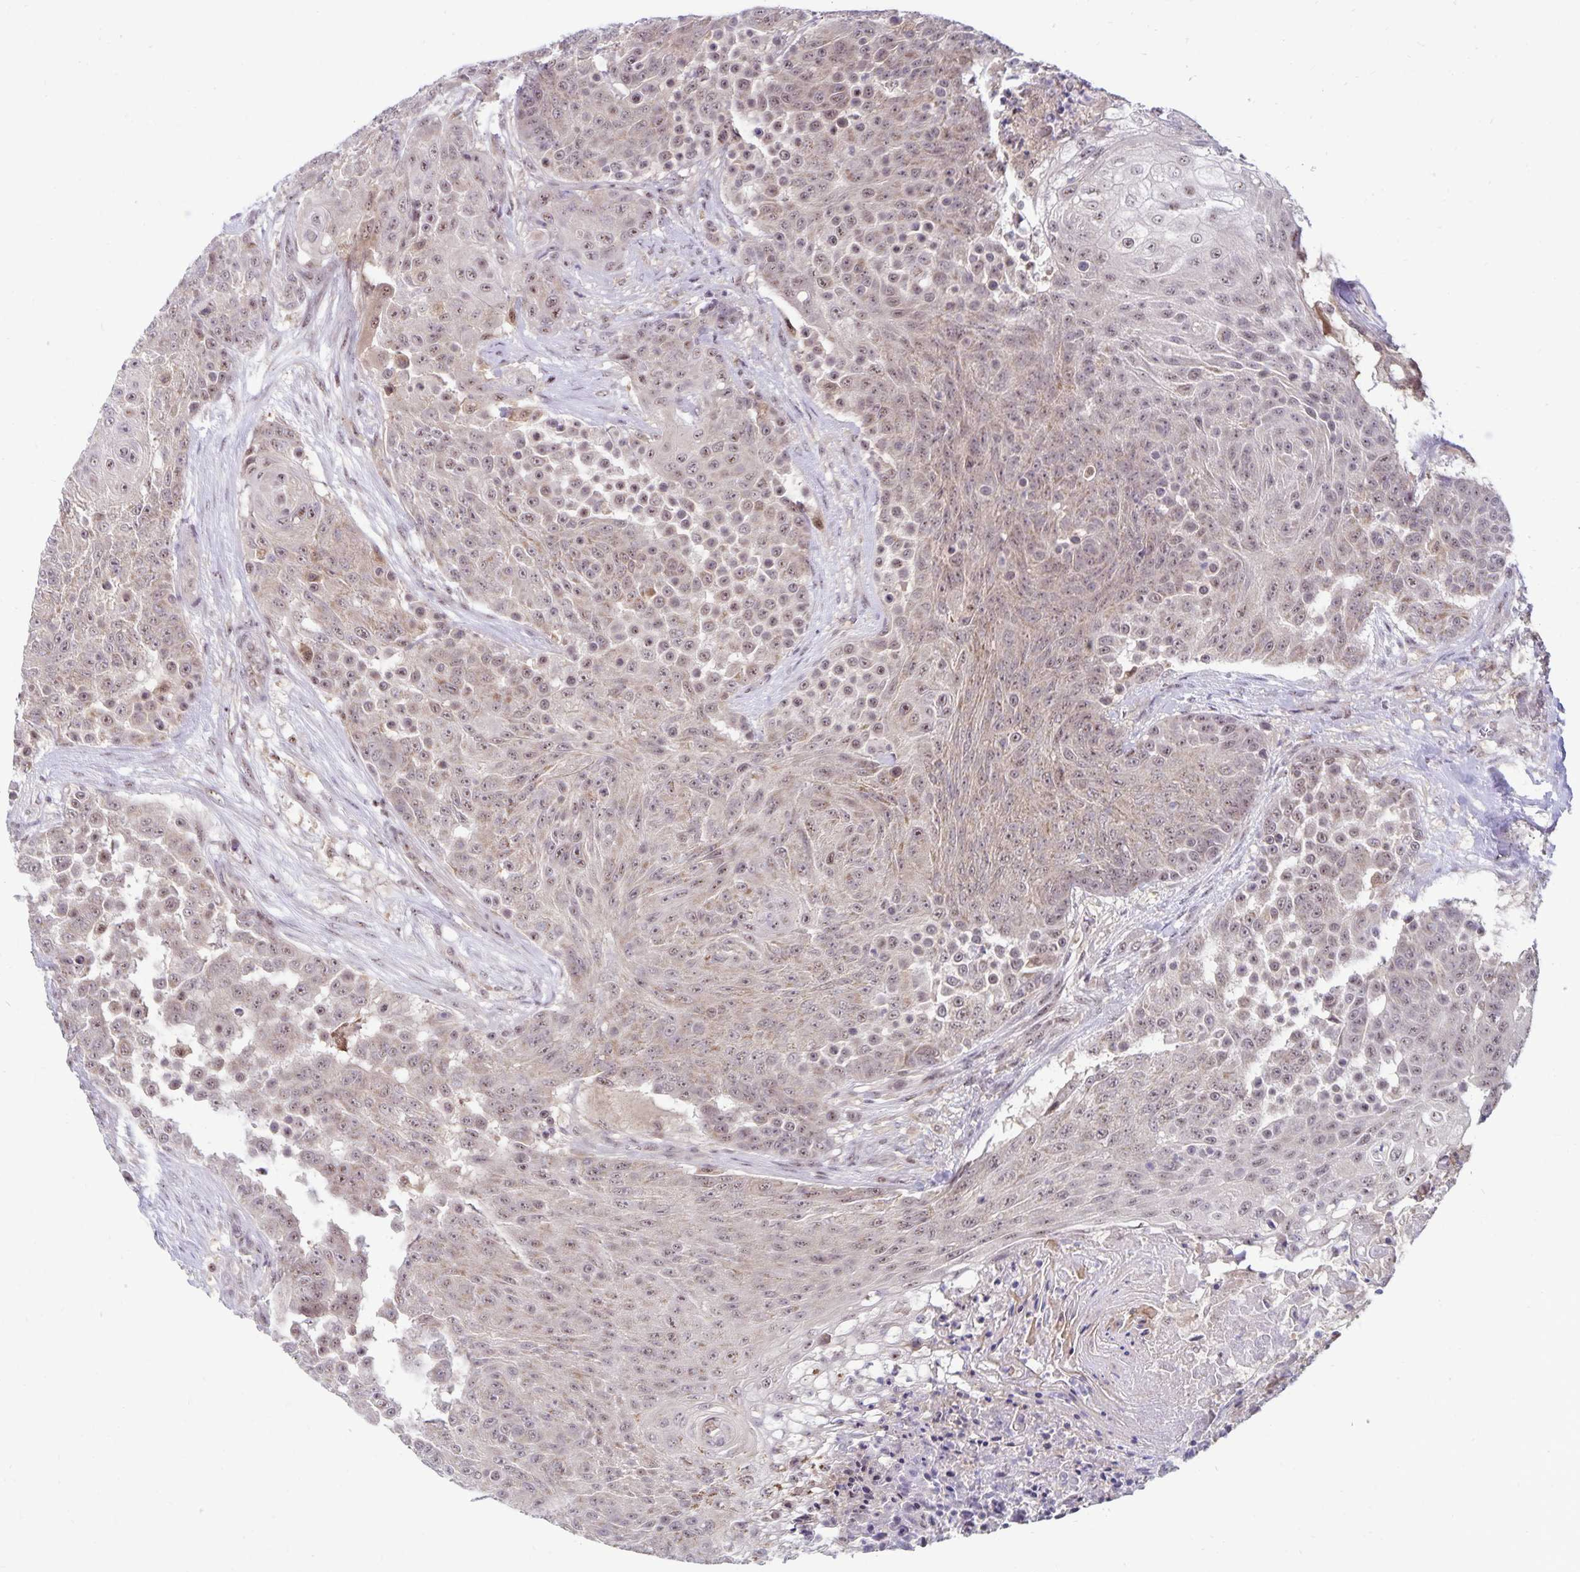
{"staining": {"intensity": "weak", "quantity": ">75%", "location": "nuclear"}, "tissue": "urothelial cancer", "cell_type": "Tumor cells", "image_type": "cancer", "snomed": [{"axis": "morphology", "description": "Urothelial carcinoma, High grade"}, {"axis": "topography", "description": "Urinary bladder"}], "caption": "A photomicrograph of human urothelial cancer stained for a protein shows weak nuclear brown staining in tumor cells.", "gene": "EXOC6B", "patient": {"sex": "female", "age": 63}}